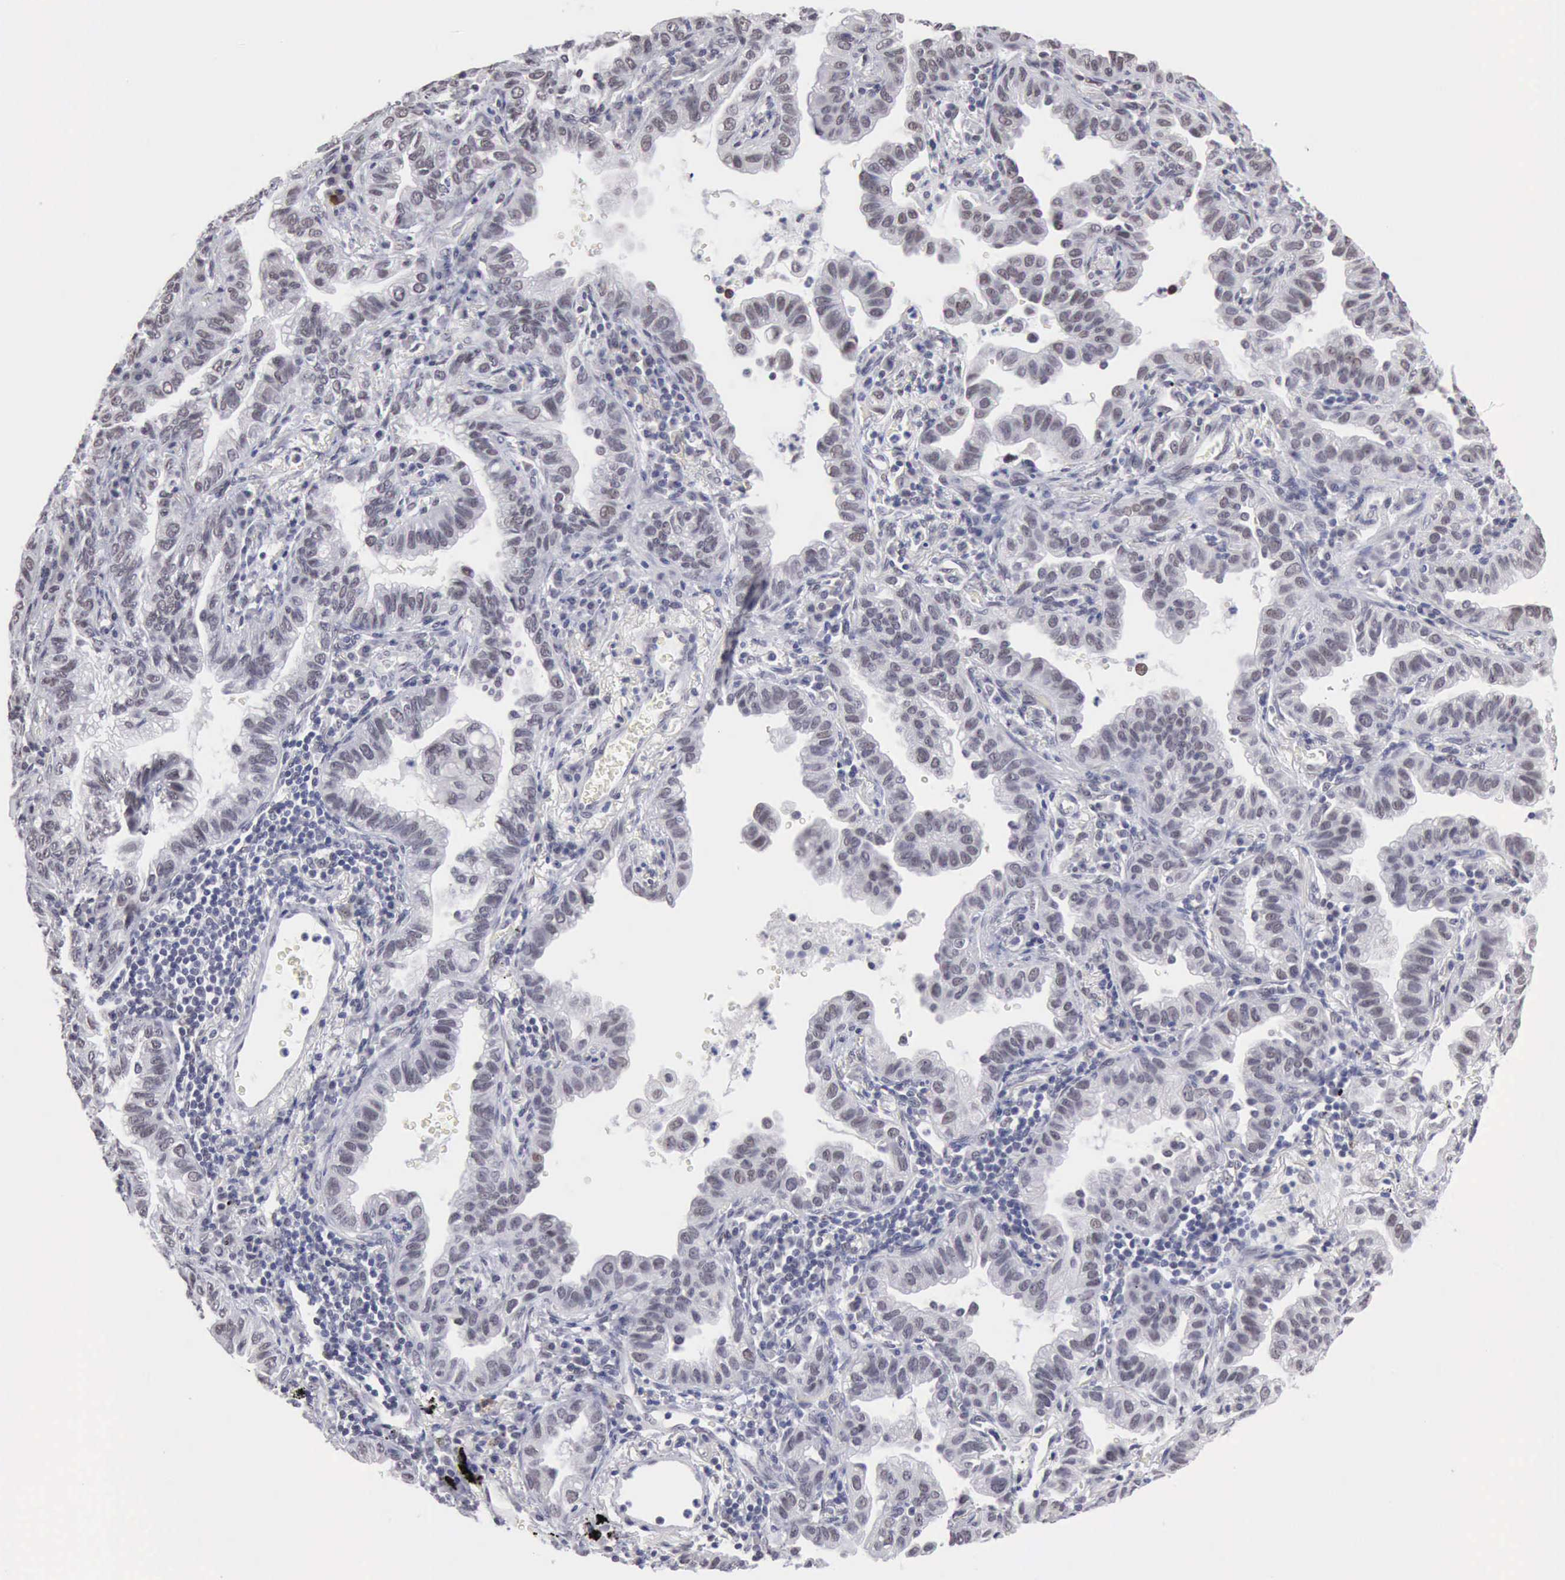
{"staining": {"intensity": "weak", "quantity": "<25%", "location": "nuclear"}, "tissue": "lung cancer", "cell_type": "Tumor cells", "image_type": "cancer", "snomed": [{"axis": "morphology", "description": "Adenocarcinoma, NOS"}, {"axis": "topography", "description": "Lung"}], "caption": "Protein analysis of lung cancer (adenocarcinoma) demonstrates no significant positivity in tumor cells.", "gene": "TAF1", "patient": {"sex": "female", "age": 50}}